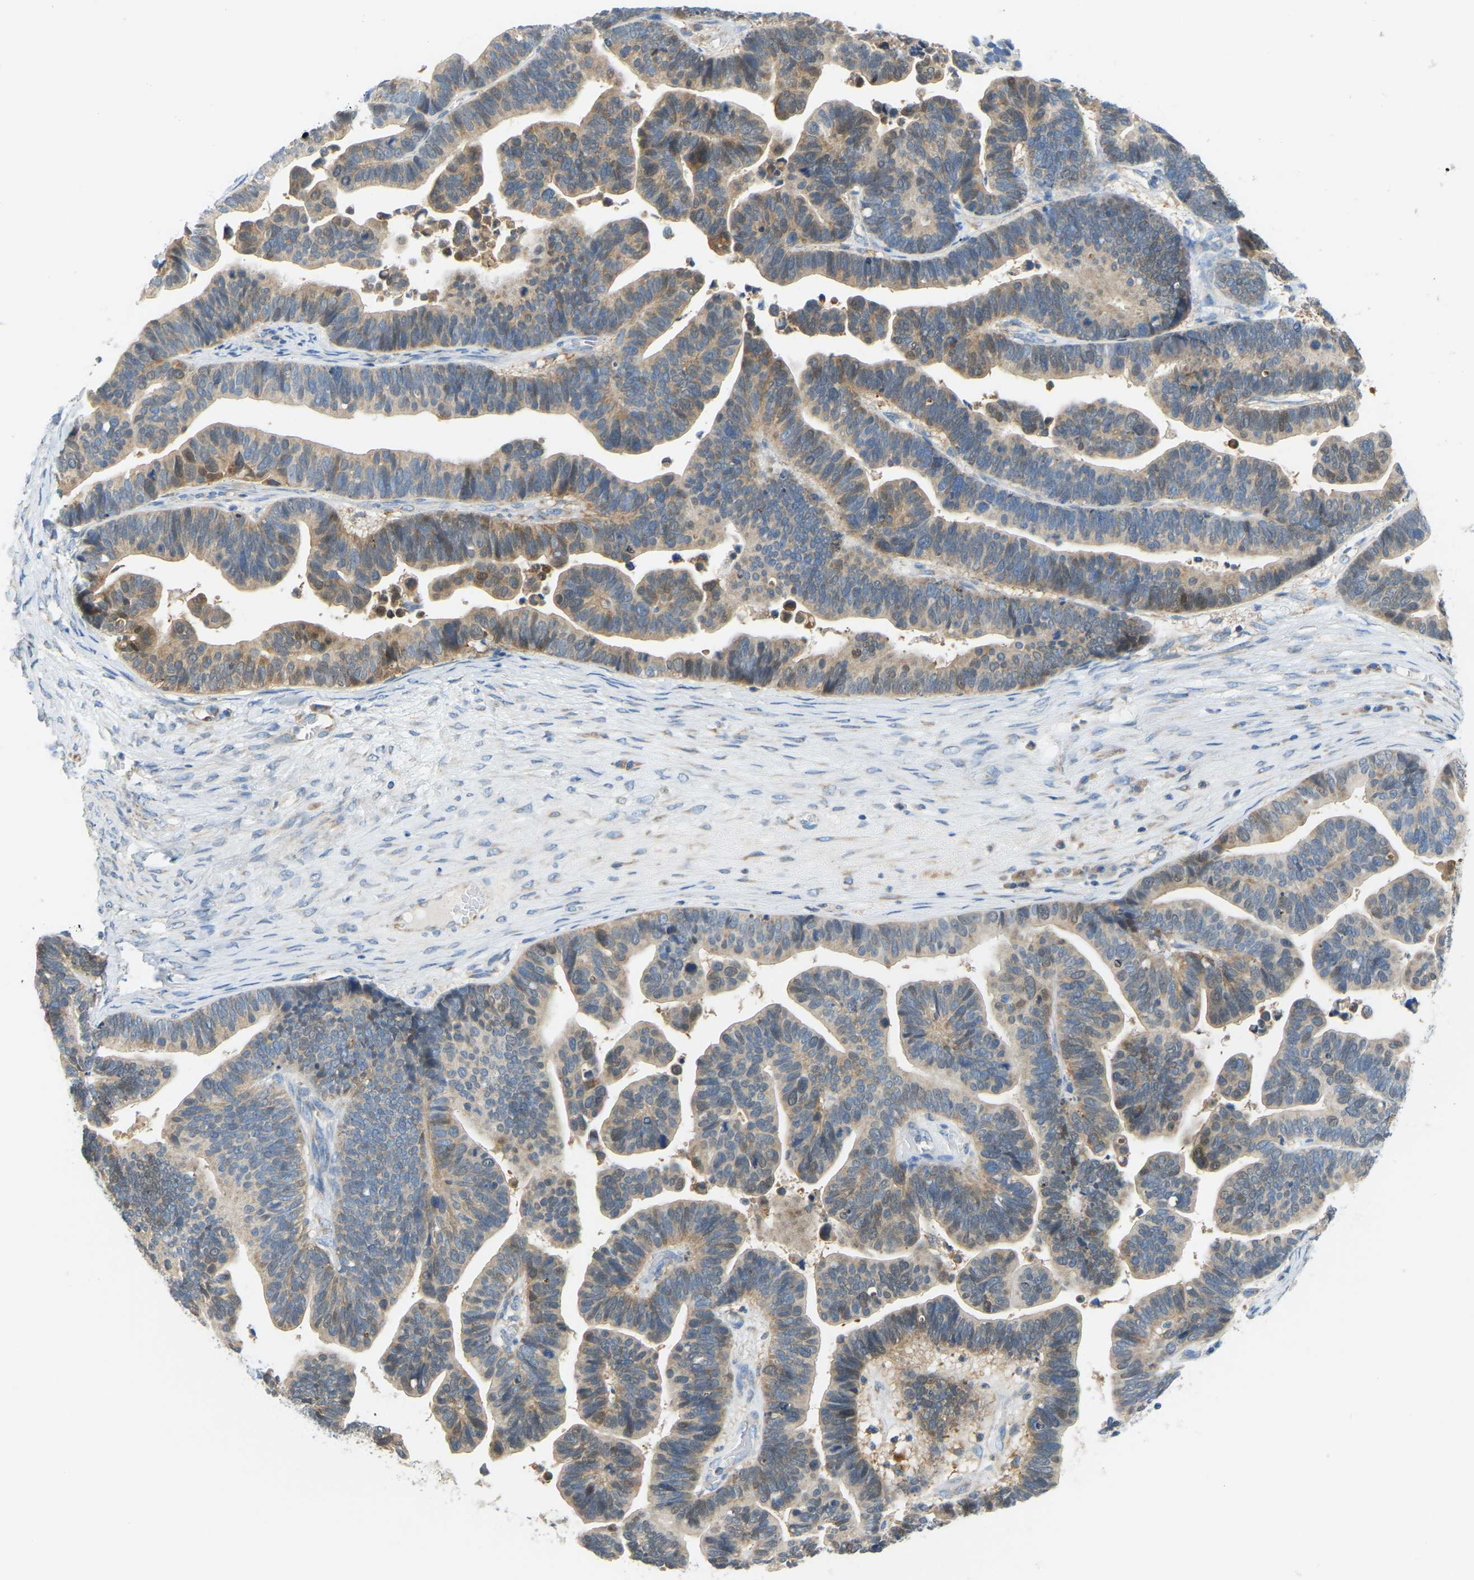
{"staining": {"intensity": "weak", "quantity": "25%-75%", "location": "cytoplasmic/membranous"}, "tissue": "ovarian cancer", "cell_type": "Tumor cells", "image_type": "cancer", "snomed": [{"axis": "morphology", "description": "Cystadenocarcinoma, serous, NOS"}, {"axis": "topography", "description": "Ovary"}], "caption": "Ovarian serous cystadenocarcinoma stained for a protein demonstrates weak cytoplasmic/membranous positivity in tumor cells.", "gene": "GDA", "patient": {"sex": "female", "age": 56}}